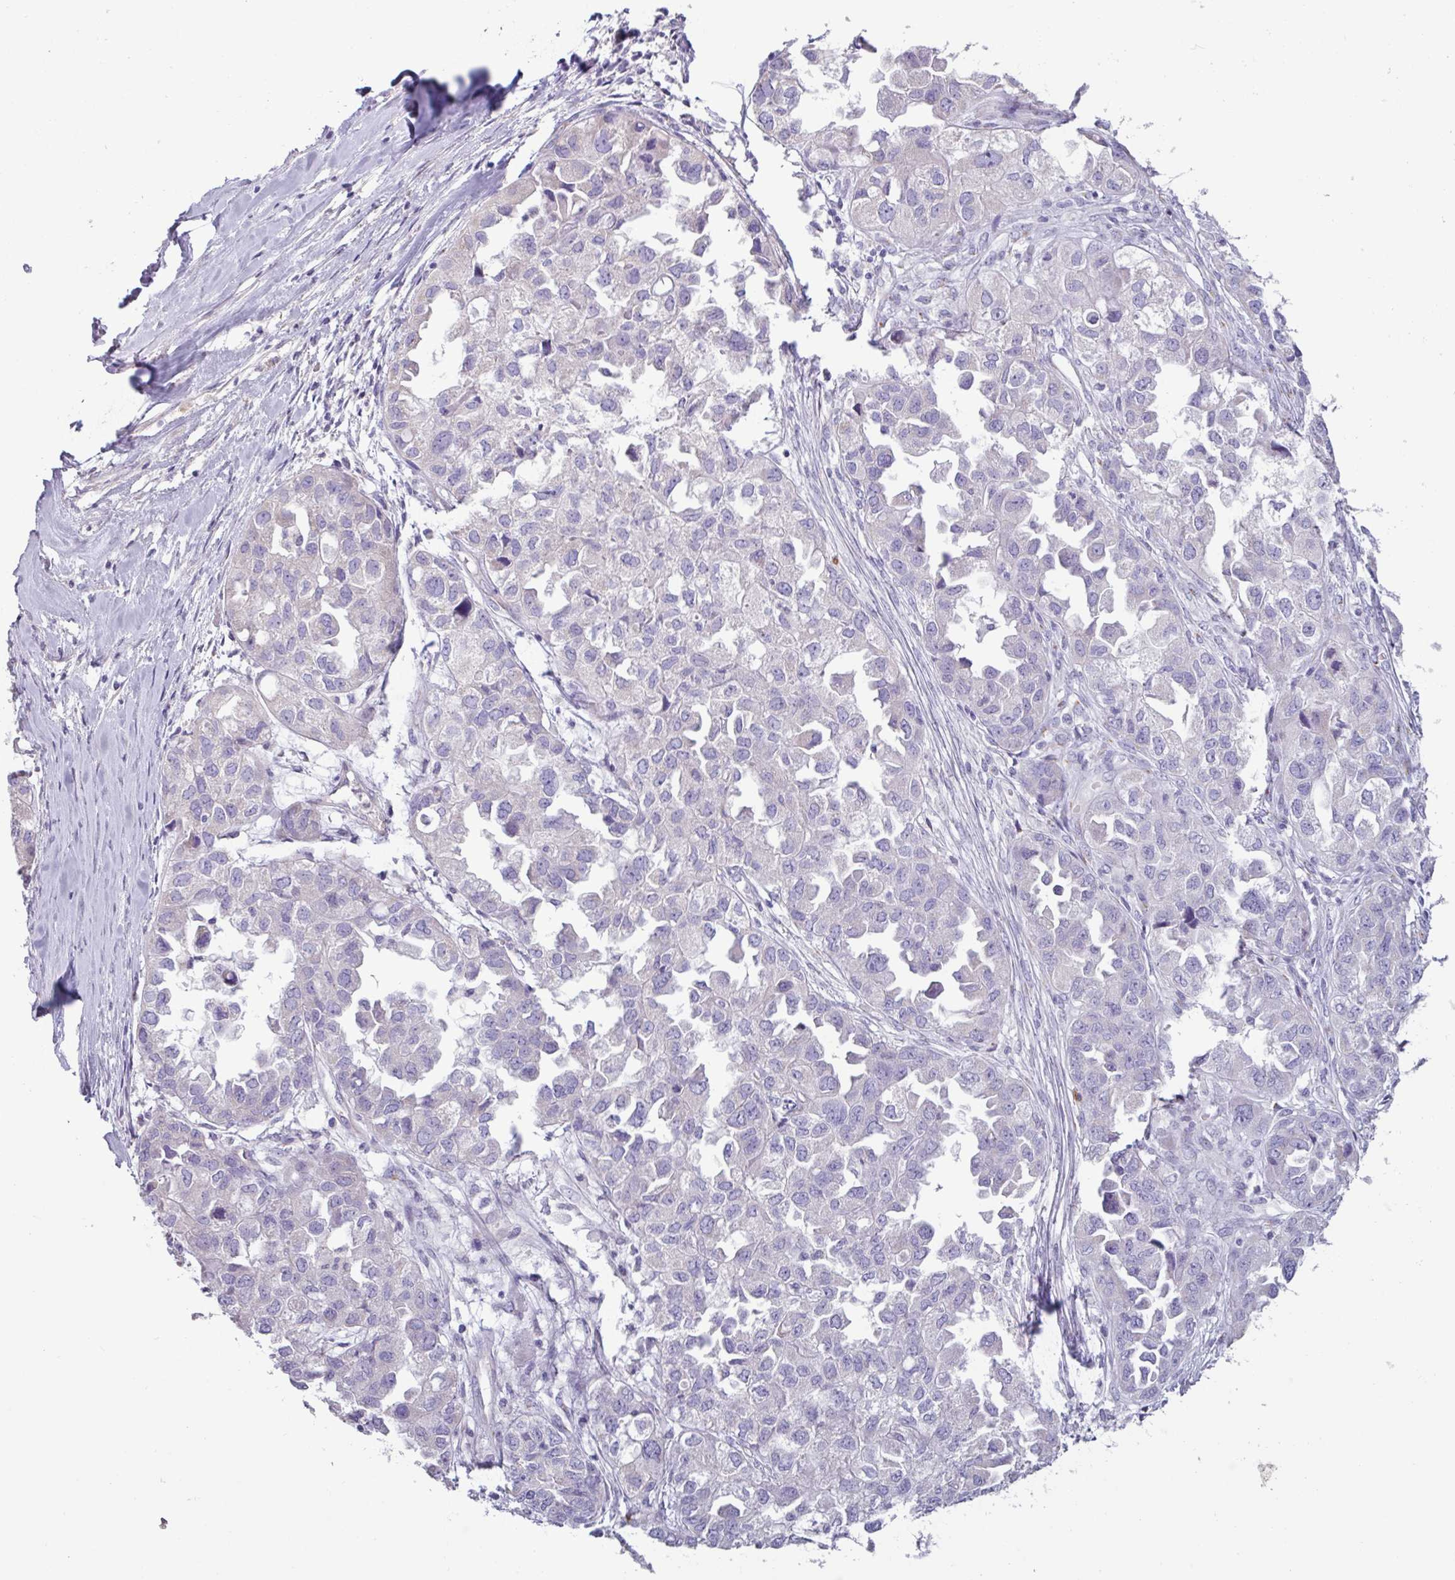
{"staining": {"intensity": "negative", "quantity": "none", "location": "none"}, "tissue": "ovarian cancer", "cell_type": "Tumor cells", "image_type": "cancer", "snomed": [{"axis": "morphology", "description": "Cystadenocarcinoma, serous, NOS"}, {"axis": "topography", "description": "Ovary"}], "caption": "Tumor cells show no significant staining in serous cystadenocarcinoma (ovarian).", "gene": "ADGRE1", "patient": {"sex": "female", "age": 84}}